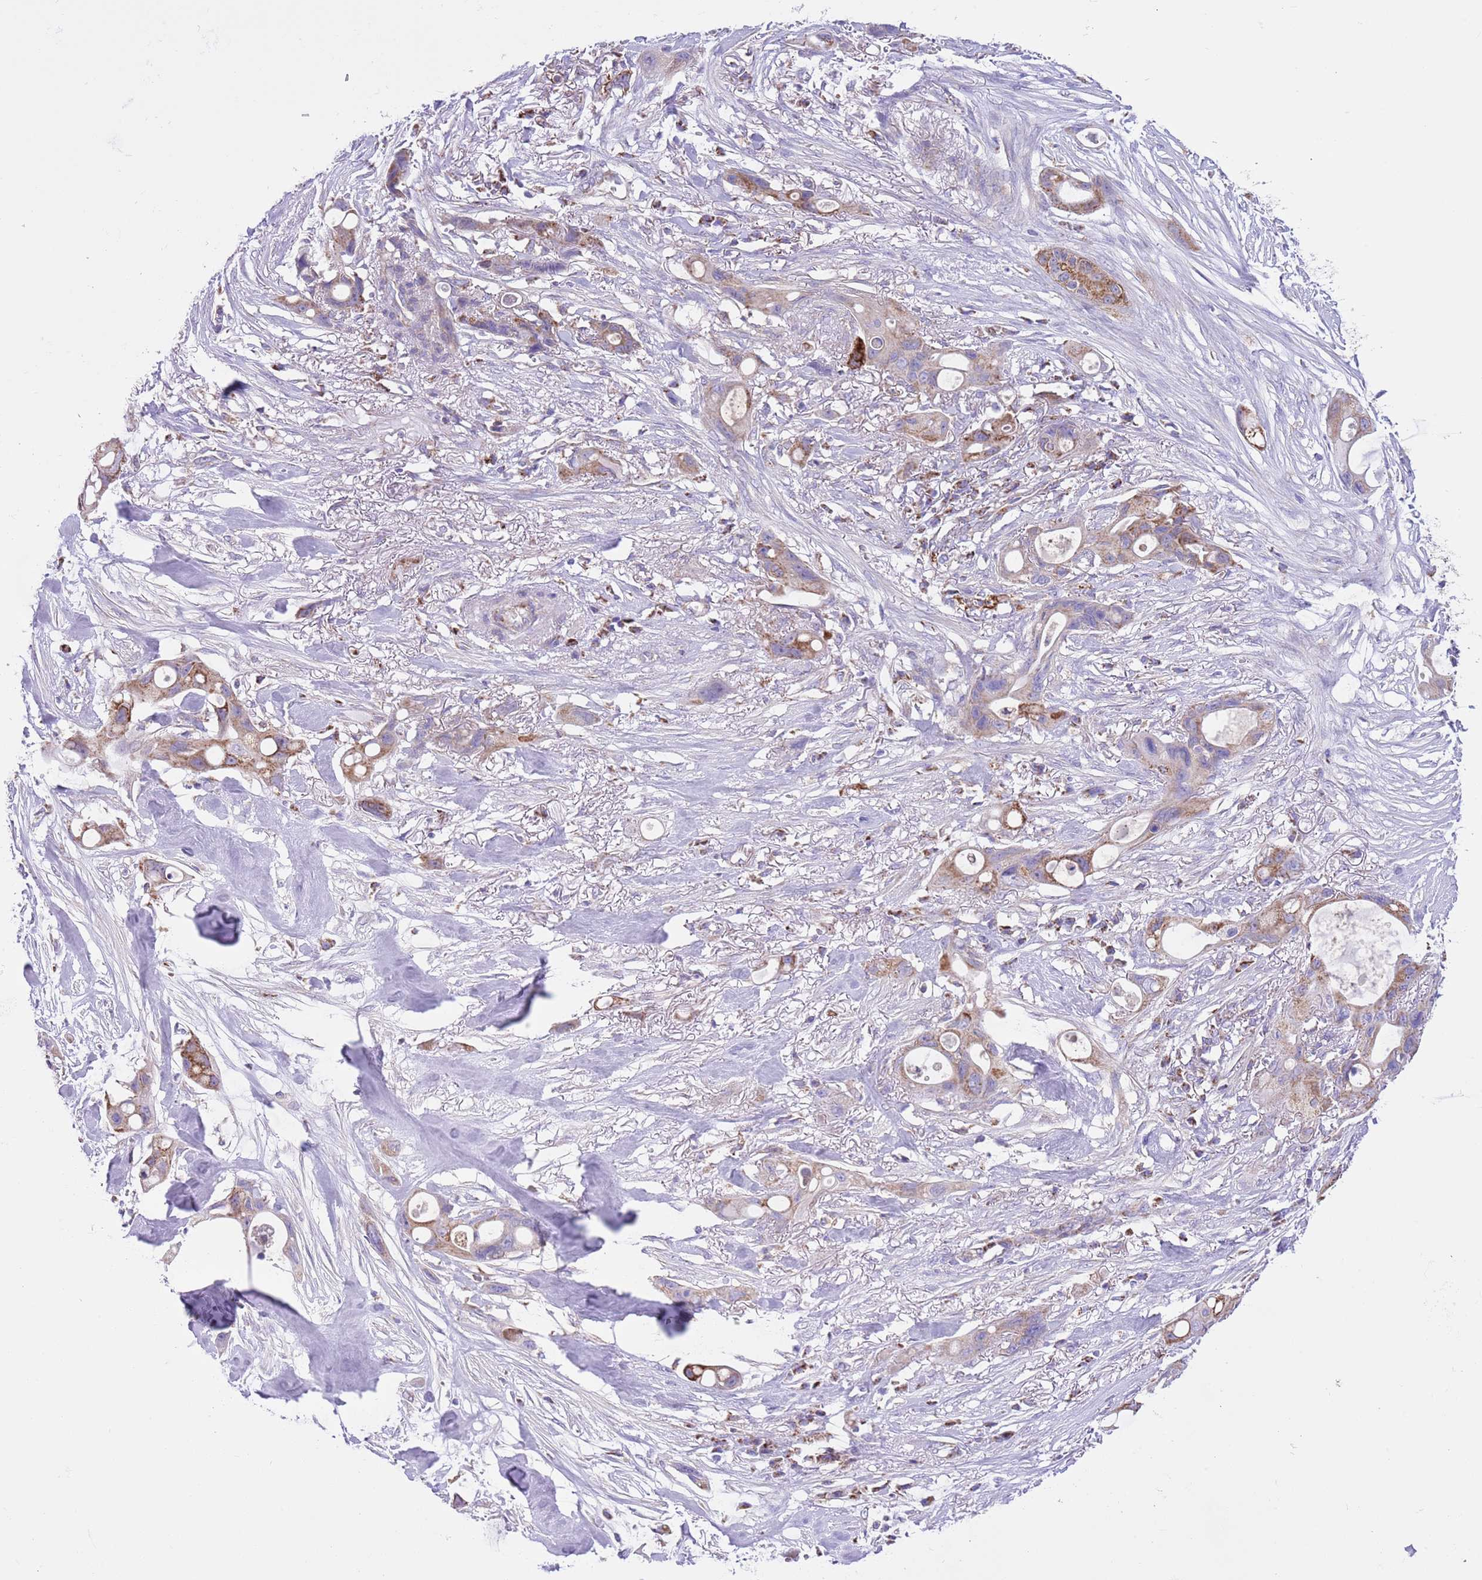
{"staining": {"intensity": "moderate", "quantity": "<25%", "location": "cytoplasmic/membranous"}, "tissue": "ovarian cancer", "cell_type": "Tumor cells", "image_type": "cancer", "snomed": [{"axis": "morphology", "description": "Cystadenocarcinoma, mucinous, NOS"}, {"axis": "topography", "description": "Ovary"}], "caption": "Immunohistochemistry of human mucinous cystadenocarcinoma (ovarian) demonstrates low levels of moderate cytoplasmic/membranous positivity in about <25% of tumor cells.", "gene": "SS18L2", "patient": {"sex": "female", "age": 70}}